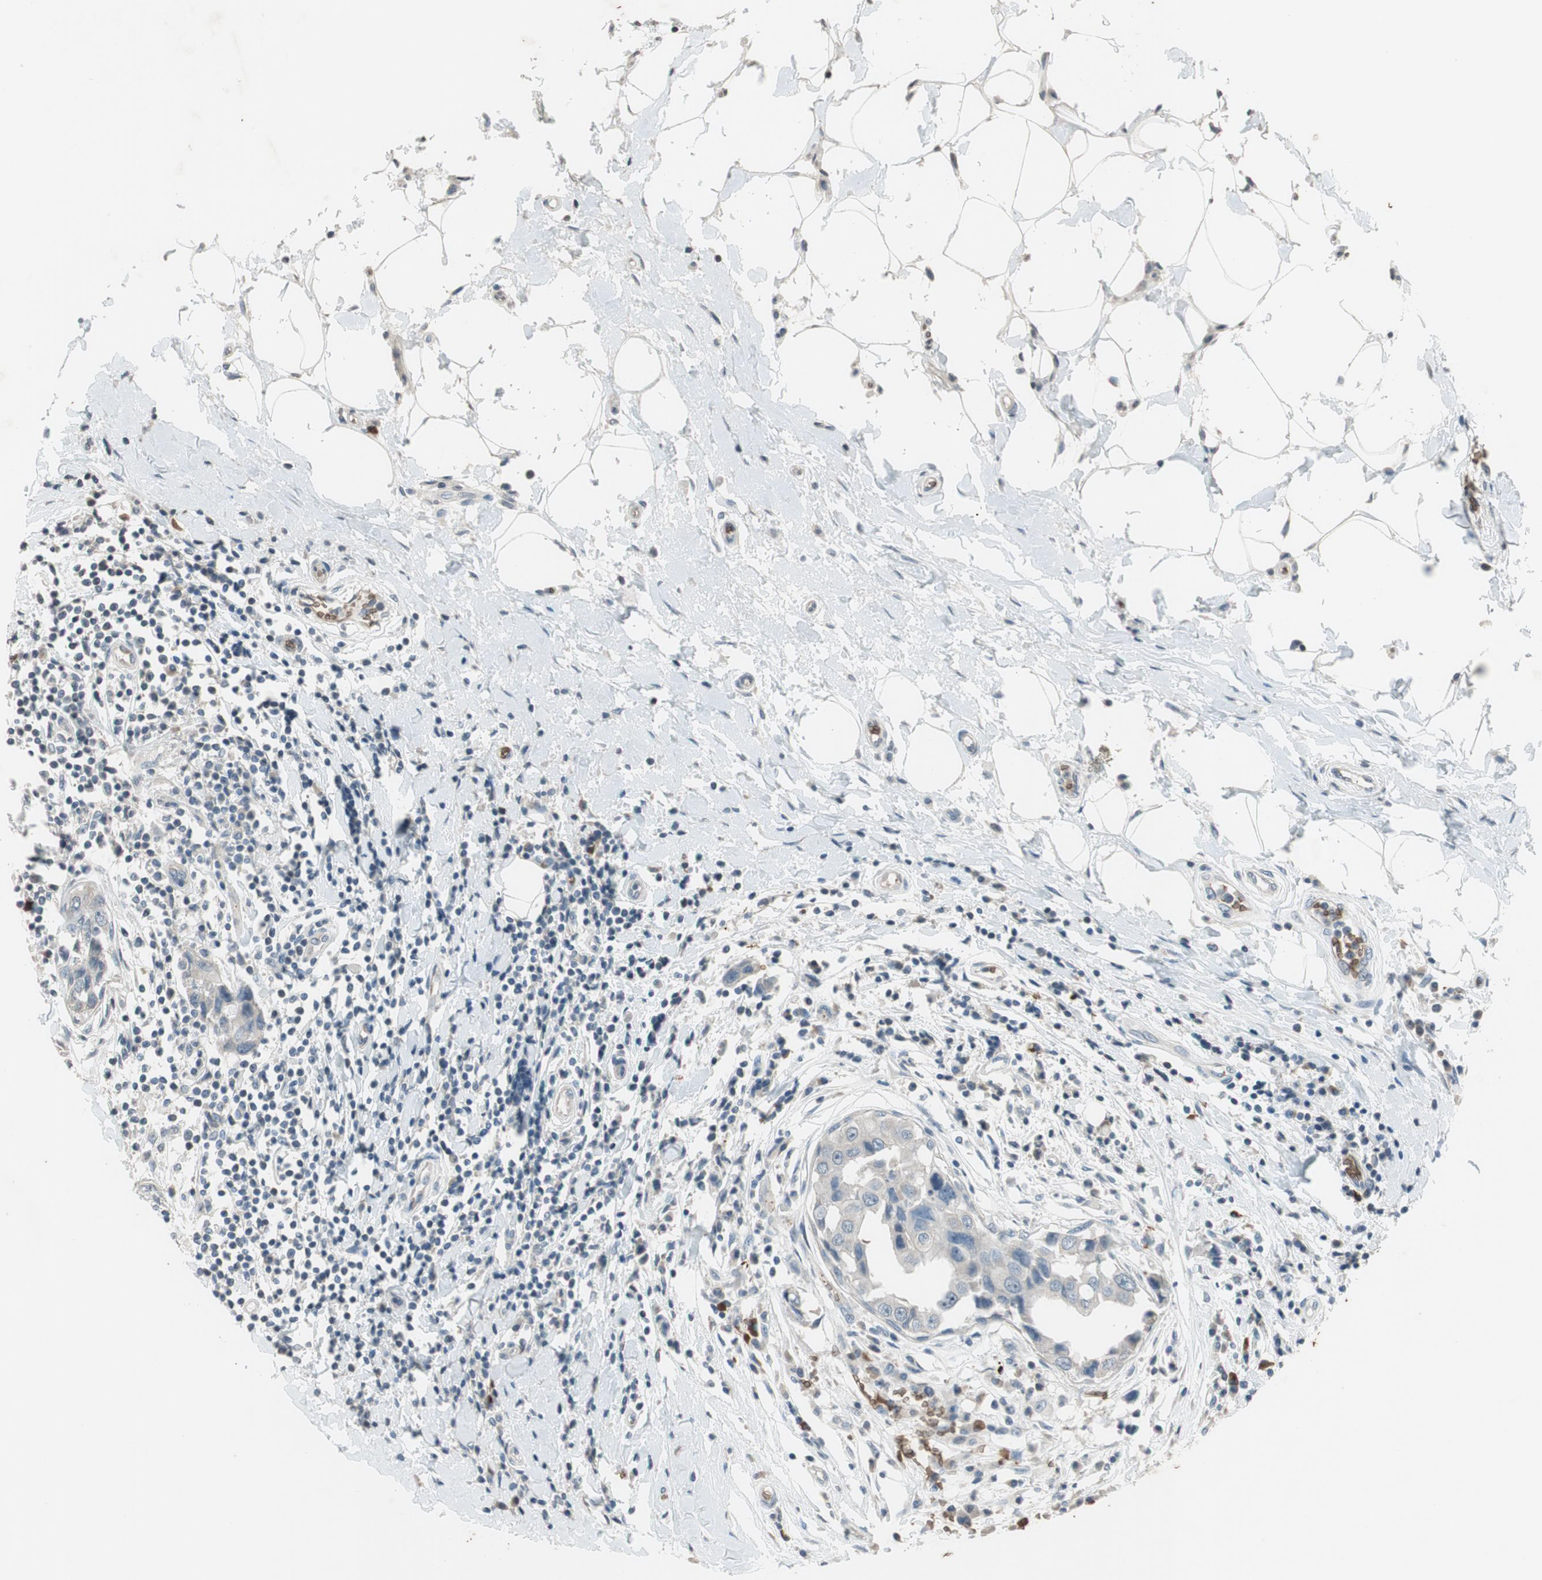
{"staining": {"intensity": "negative", "quantity": "none", "location": "none"}, "tissue": "breast cancer", "cell_type": "Tumor cells", "image_type": "cancer", "snomed": [{"axis": "morphology", "description": "Duct carcinoma"}, {"axis": "topography", "description": "Breast"}], "caption": "A high-resolution histopathology image shows immunohistochemistry staining of breast cancer (intraductal carcinoma), which displays no significant positivity in tumor cells.", "gene": "GYPC", "patient": {"sex": "female", "age": 27}}